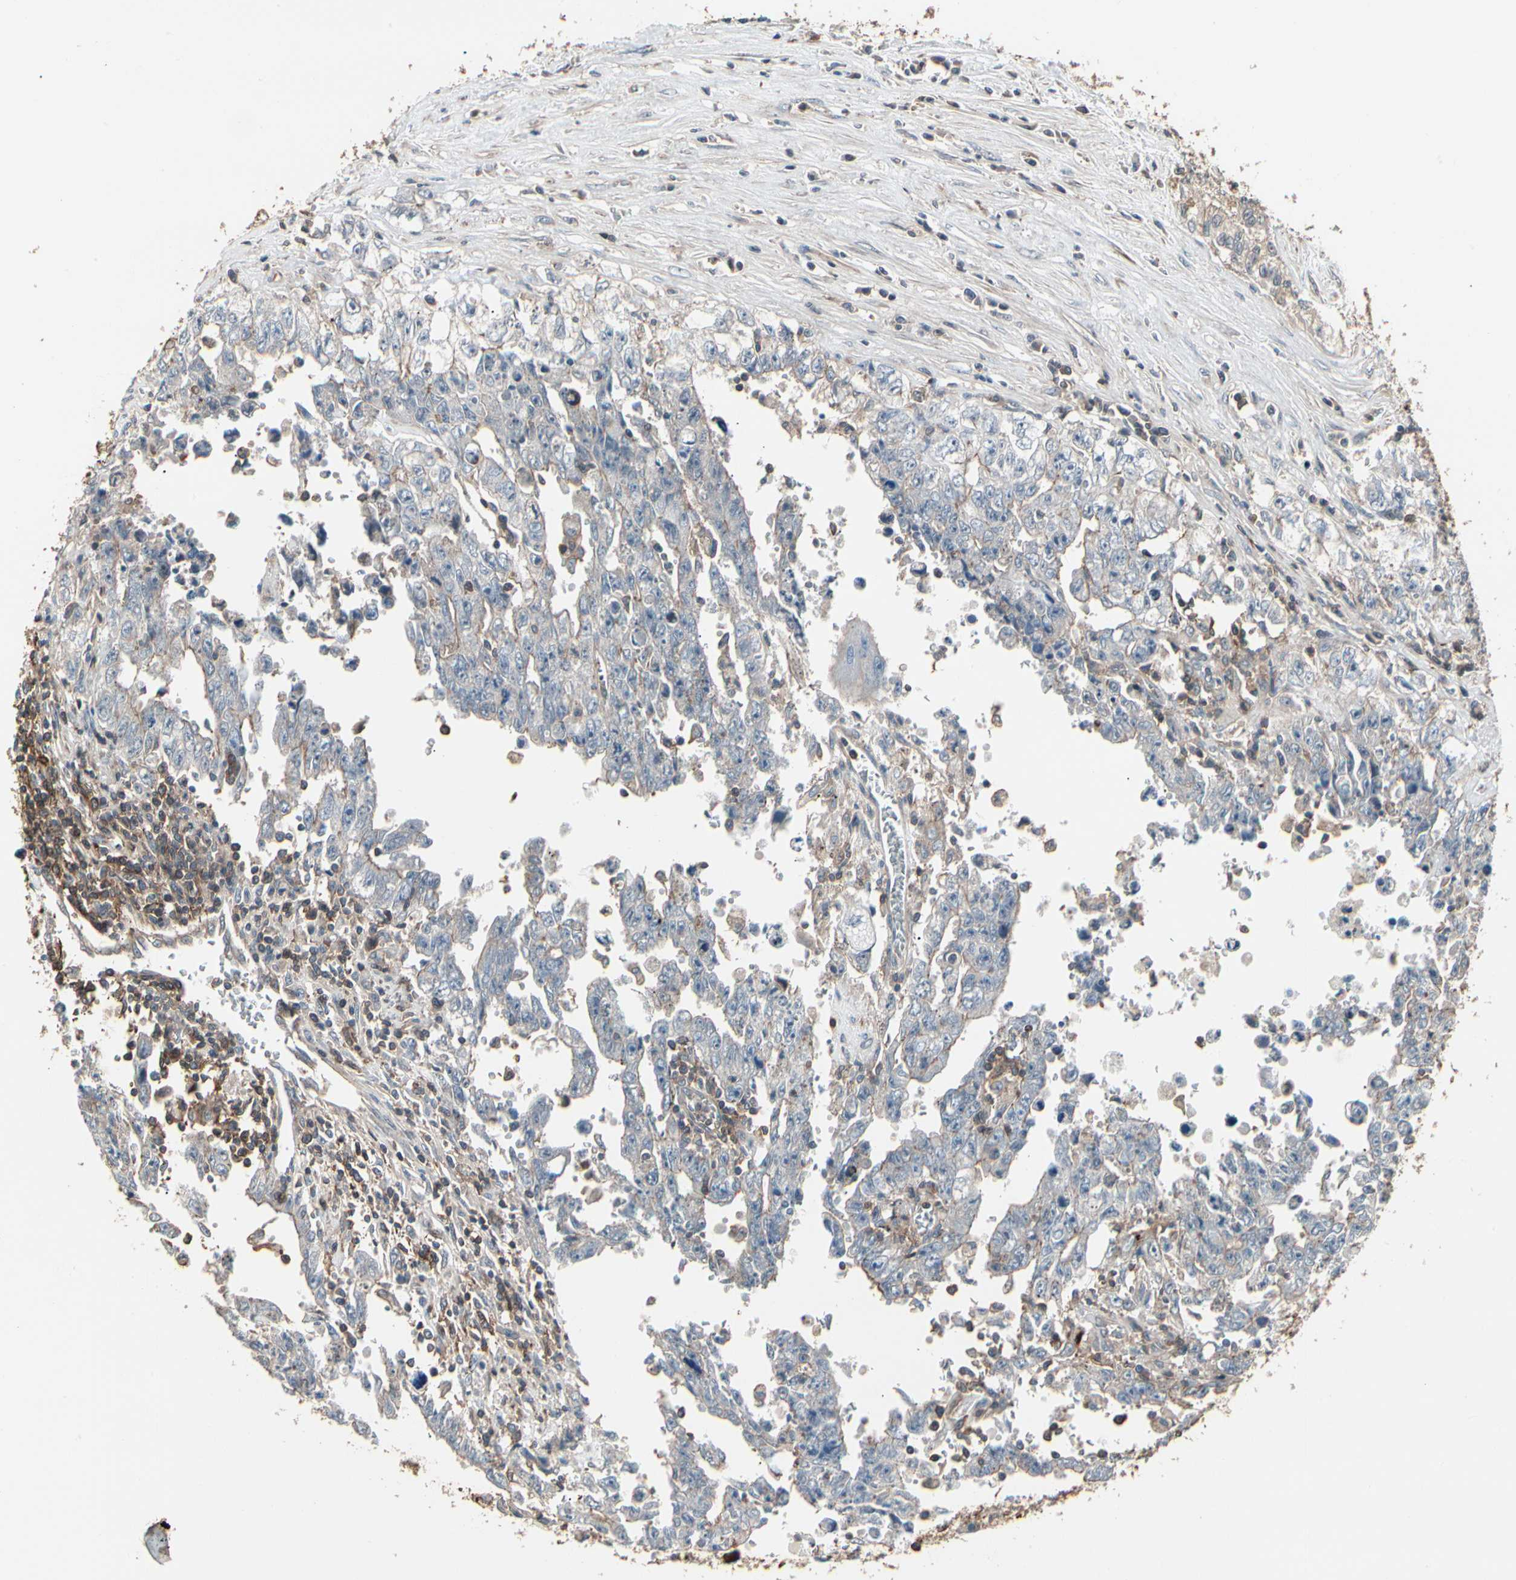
{"staining": {"intensity": "weak", "quantity": "<25%", "location": "cytoplasmic/membranous"}, "tissue": "testis cancer", "cell_type": "Tumor cells", "image_type": "cancer", "snomed": [{"axis": "morphology", "description": "Carcinoma, Embryonal, NOS"}, {"axis": "topography", "description": "Testis"}], "caption": "The image demonstrates no staining of tumor cells in testis embryonal carcinoma. Brightfield microscopy of IHC stained with DAB (3,3'-diaminobenzidine) (brown) and hematoxylin (blue), captured at high magnification.", "gene": "MAPK13", "patient": {"sex": "male", "age": 28}}